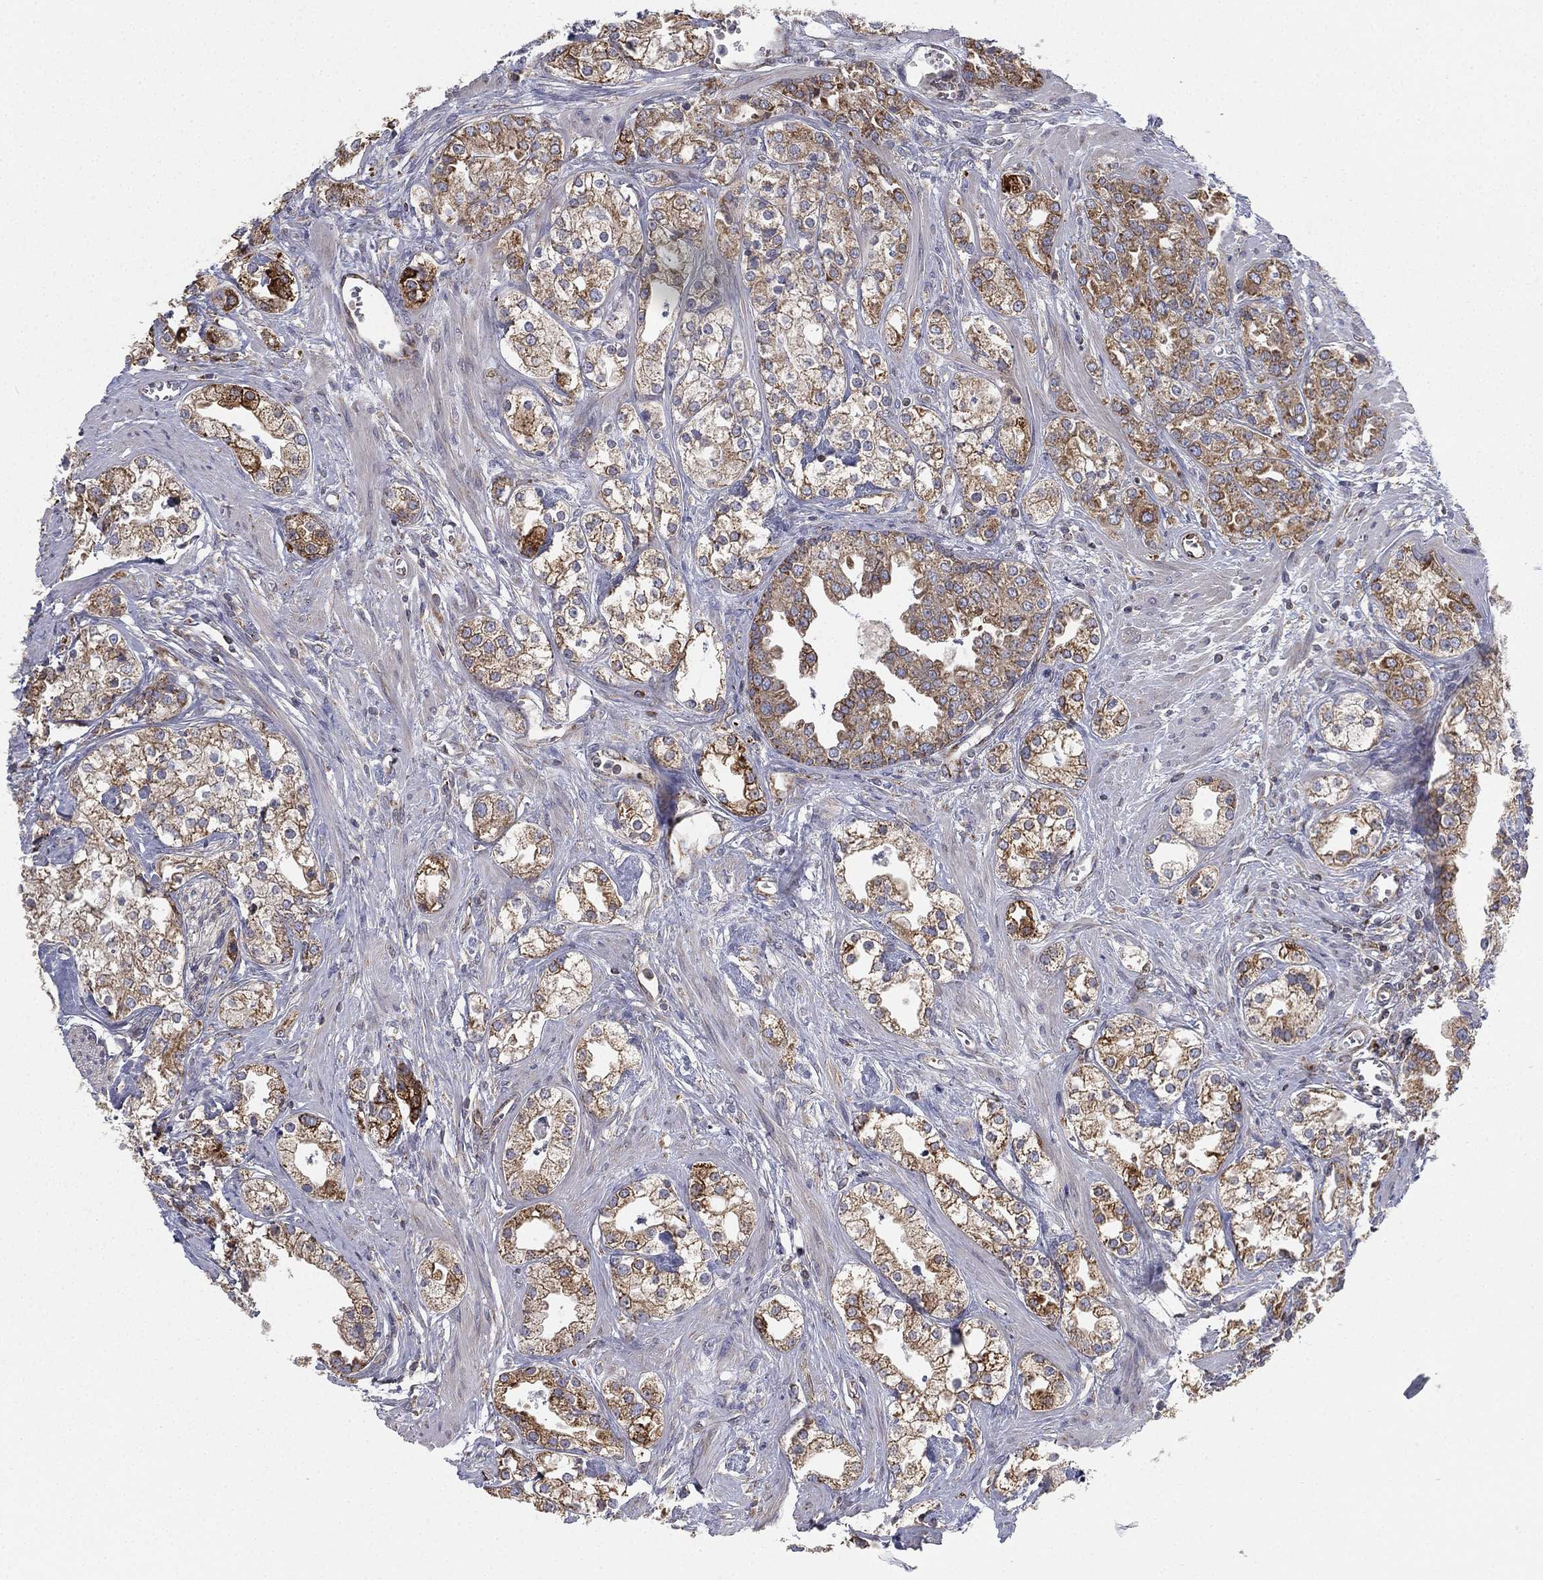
{"staining": {"intensity": "moderate", "quantity": "25%-75%", "location": "cytoplasmic/membranous"}, "tissue": "prostate cancer", "cell_type": "Tumor cells", "image_type": "cancer", "snomed": [{"axis": "morphology", "description": "Adenocarcinoma, NOS"}, {"axis": "topography", "description": "Prostate and seminal vesicle, NOS"}, {"axis": "topography", "description": "Prostate"}], "caption": "Immunohistochemical staining of prostate cancer reveals moderate cytoplasmic/membranous protein expression in approximately 25%-75% of tumor cells. Nuclei are stained in blue.", "gene": "CYB5B", "patient": {"sex": "male", "age": 62}}